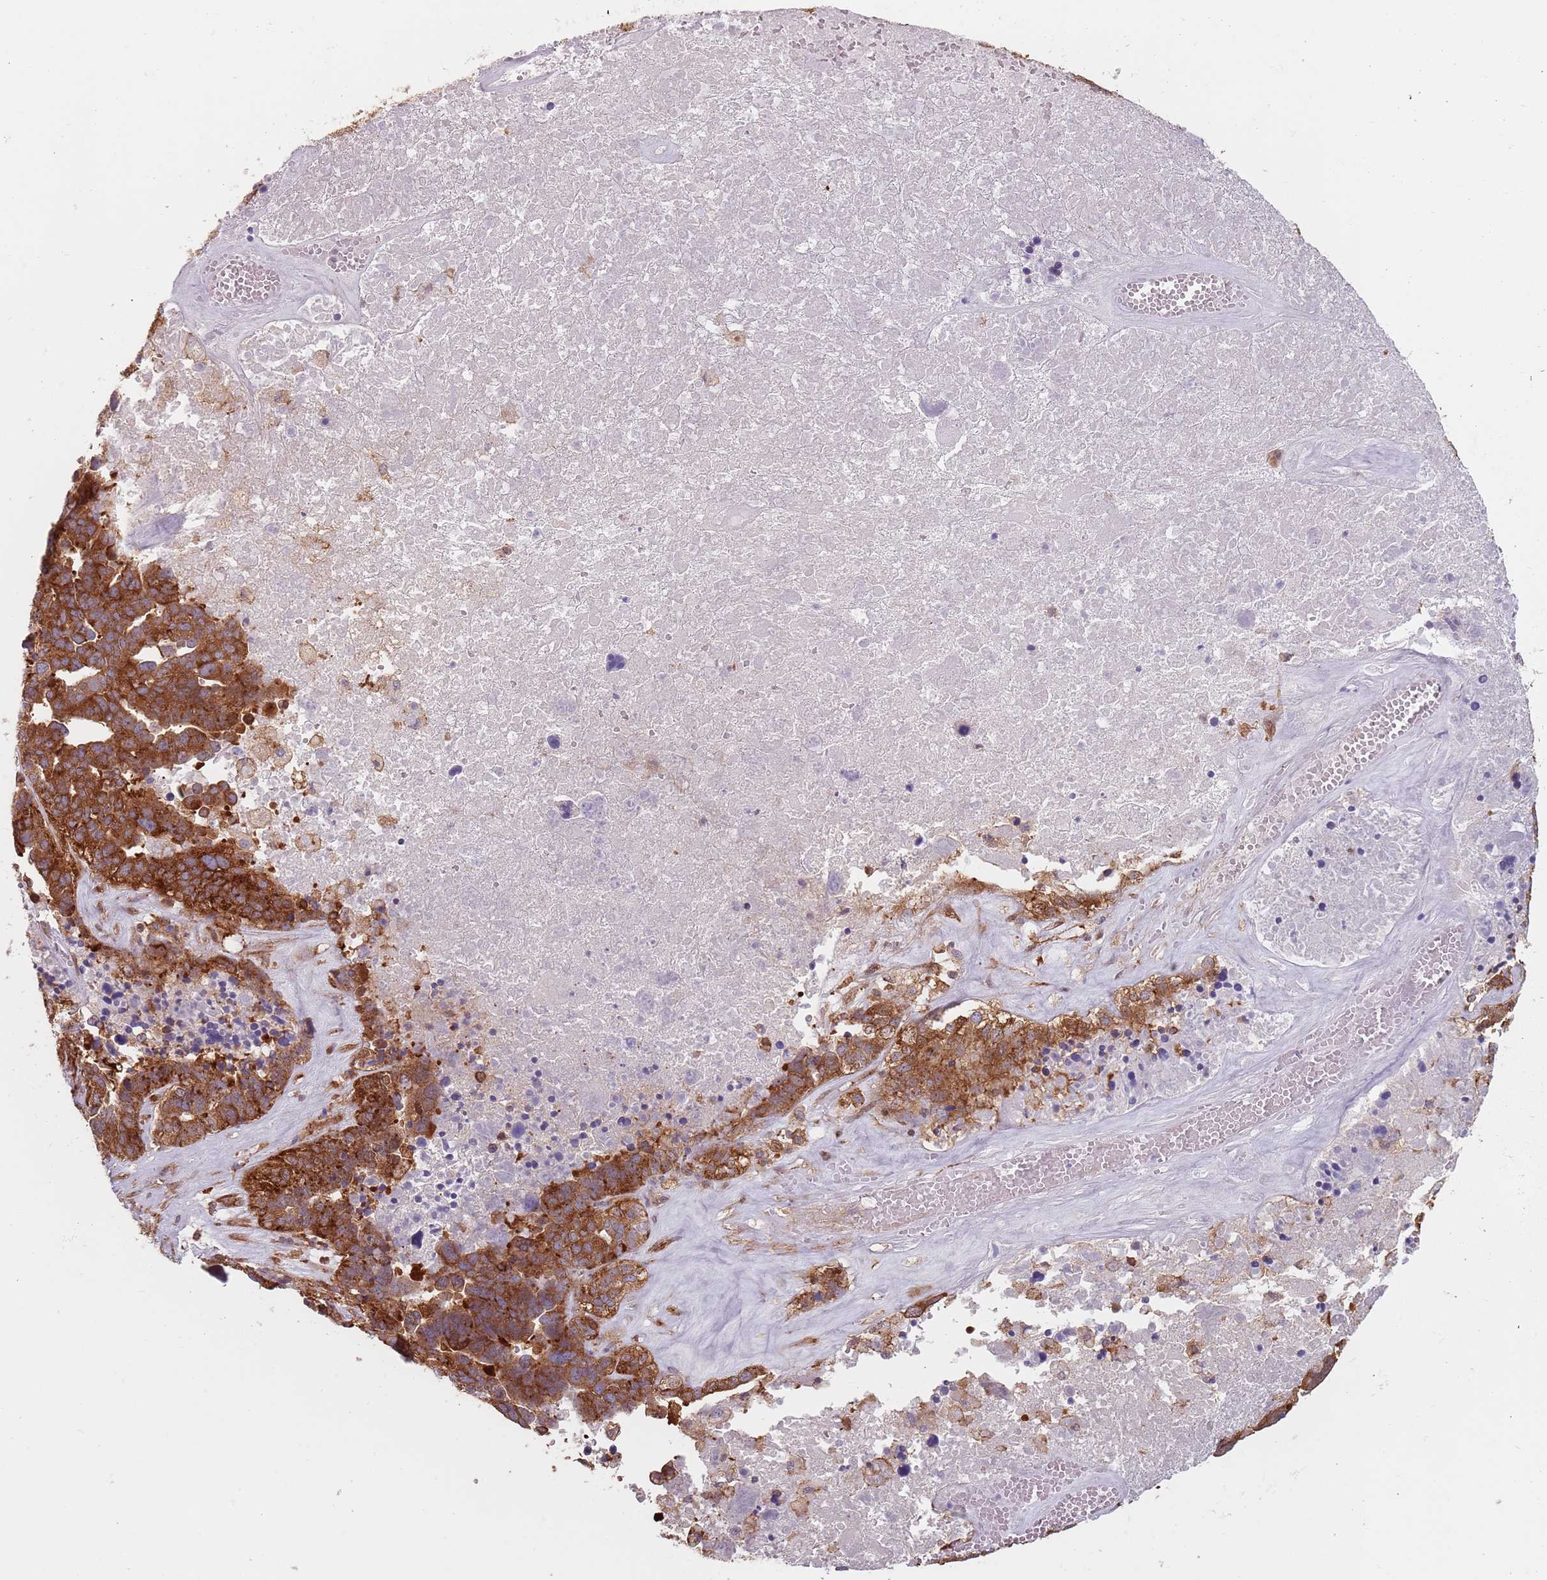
{"staining": {"intensity": "strong", "quantity": ">75%", "location": "cytoplasmic/membranous"}, "tissue": "ovarian cancer", "cell_type": "Tumor cells", "image_type": "cancer", "snomed": [{"axis": "morphology", "description": "Cystadenocarcinoma, serous, NOS"}, {"axis": "topography", "description": "Ovary"}], "caption": "An immunohistochemistry (IHC) micrograph of neoplastic tissue is shown. Protein staining in brown shows strong cytoplasmic/membranous positivity in serous cystadenocarcinoma (ovarian) within tumor cells. Using DAB (brown) and hematoxylin (blue) stains, captured at high magnification using brightfield microscopy.", "gene": "TPD52L2", "patient": {"sex": "female", "age": 59}}